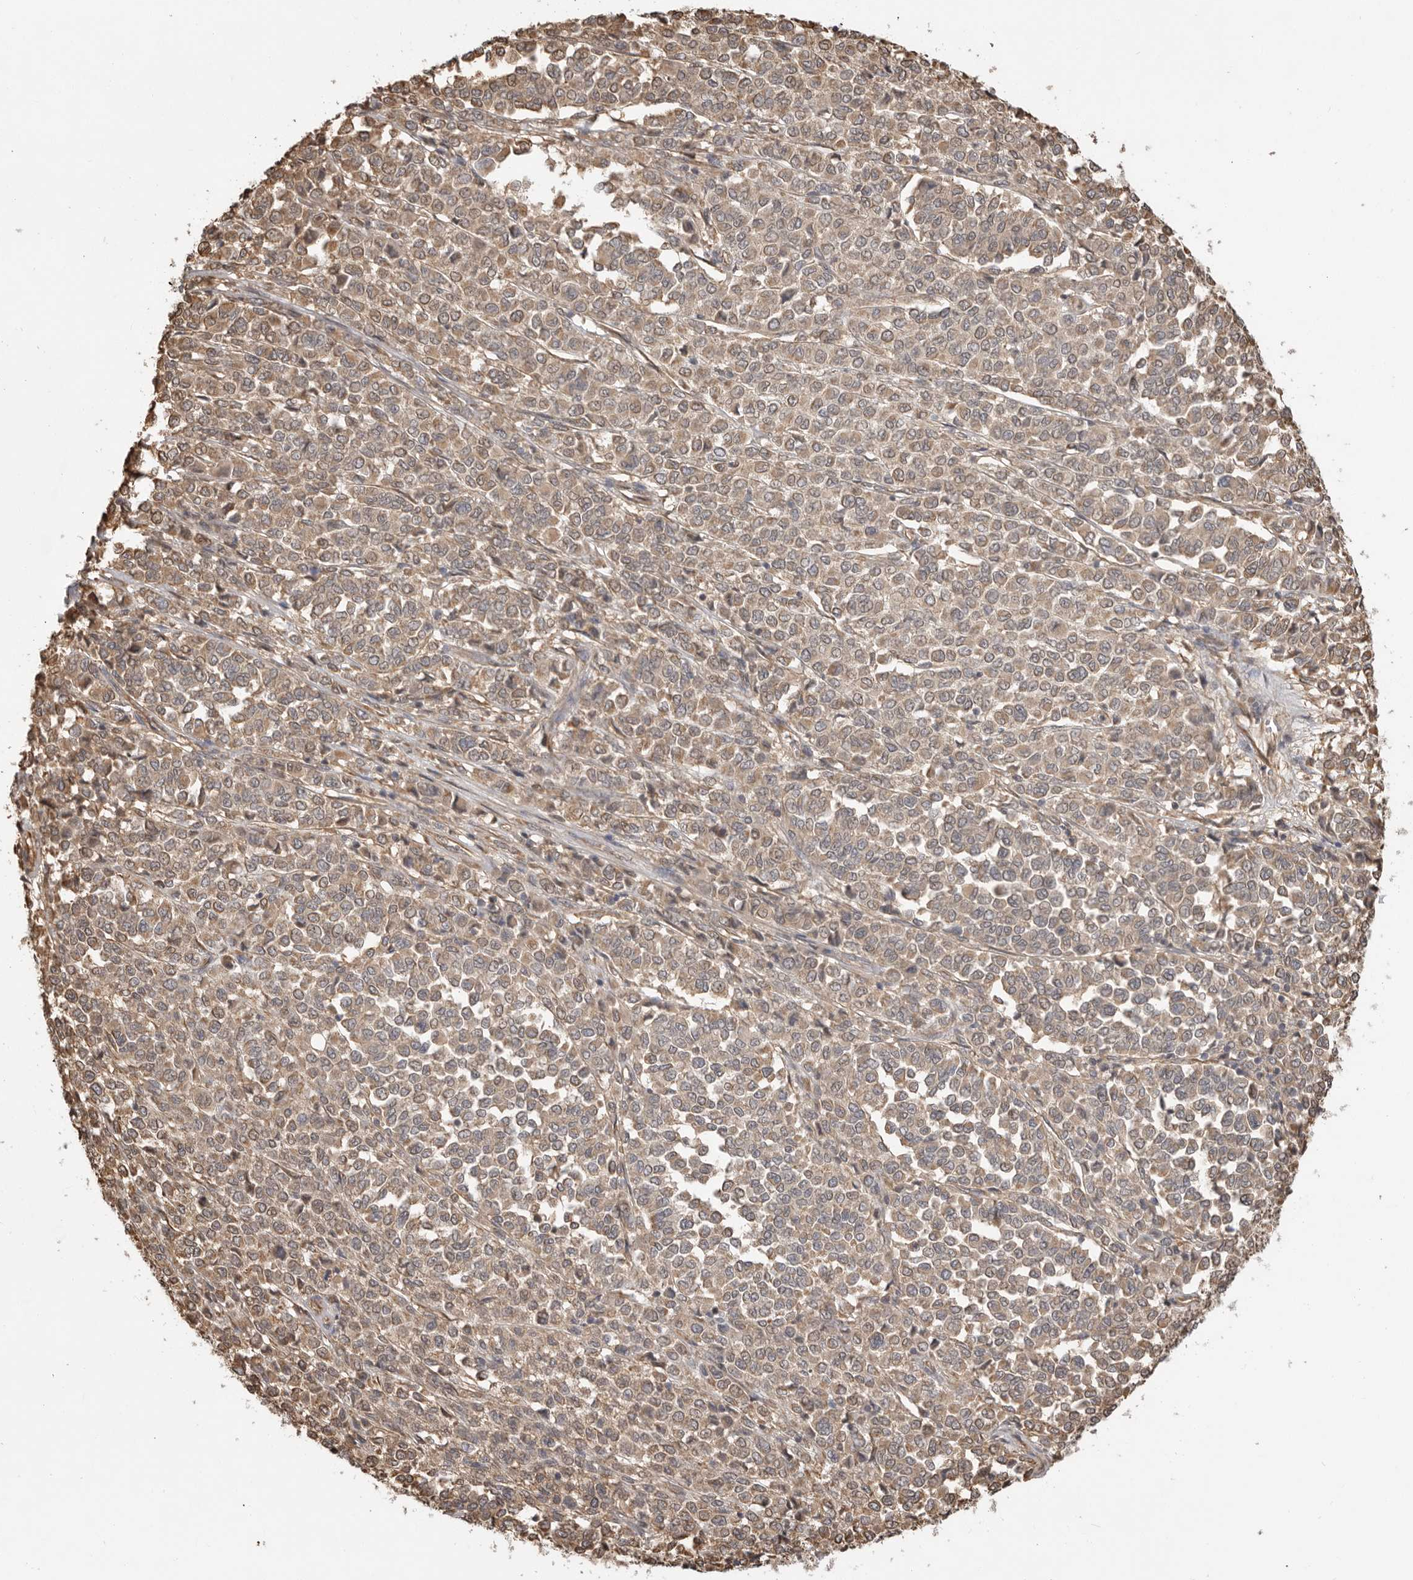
{"staining": {"intensity": "weak", "quantity": ">75%", "location": "cytoplasmic/membranous,nuclear"}, "tissue": "melanoma", "cell_type": "Tumor cells", "image_type": "cancer", "snomed": [{"axis": "morphology", "description": "Malignant melanoma, Metastatic site"}, {"axis": "topography", "description": "Pancreas"}], "caption": "This micrograph displays IHC staining of human melanoma, with low weak cytoplasmic/membranous and nuclear positivity in about >75% of tumor cells.", "gene": "DPH7", "patient": {"sex": "female", "age": 30}}